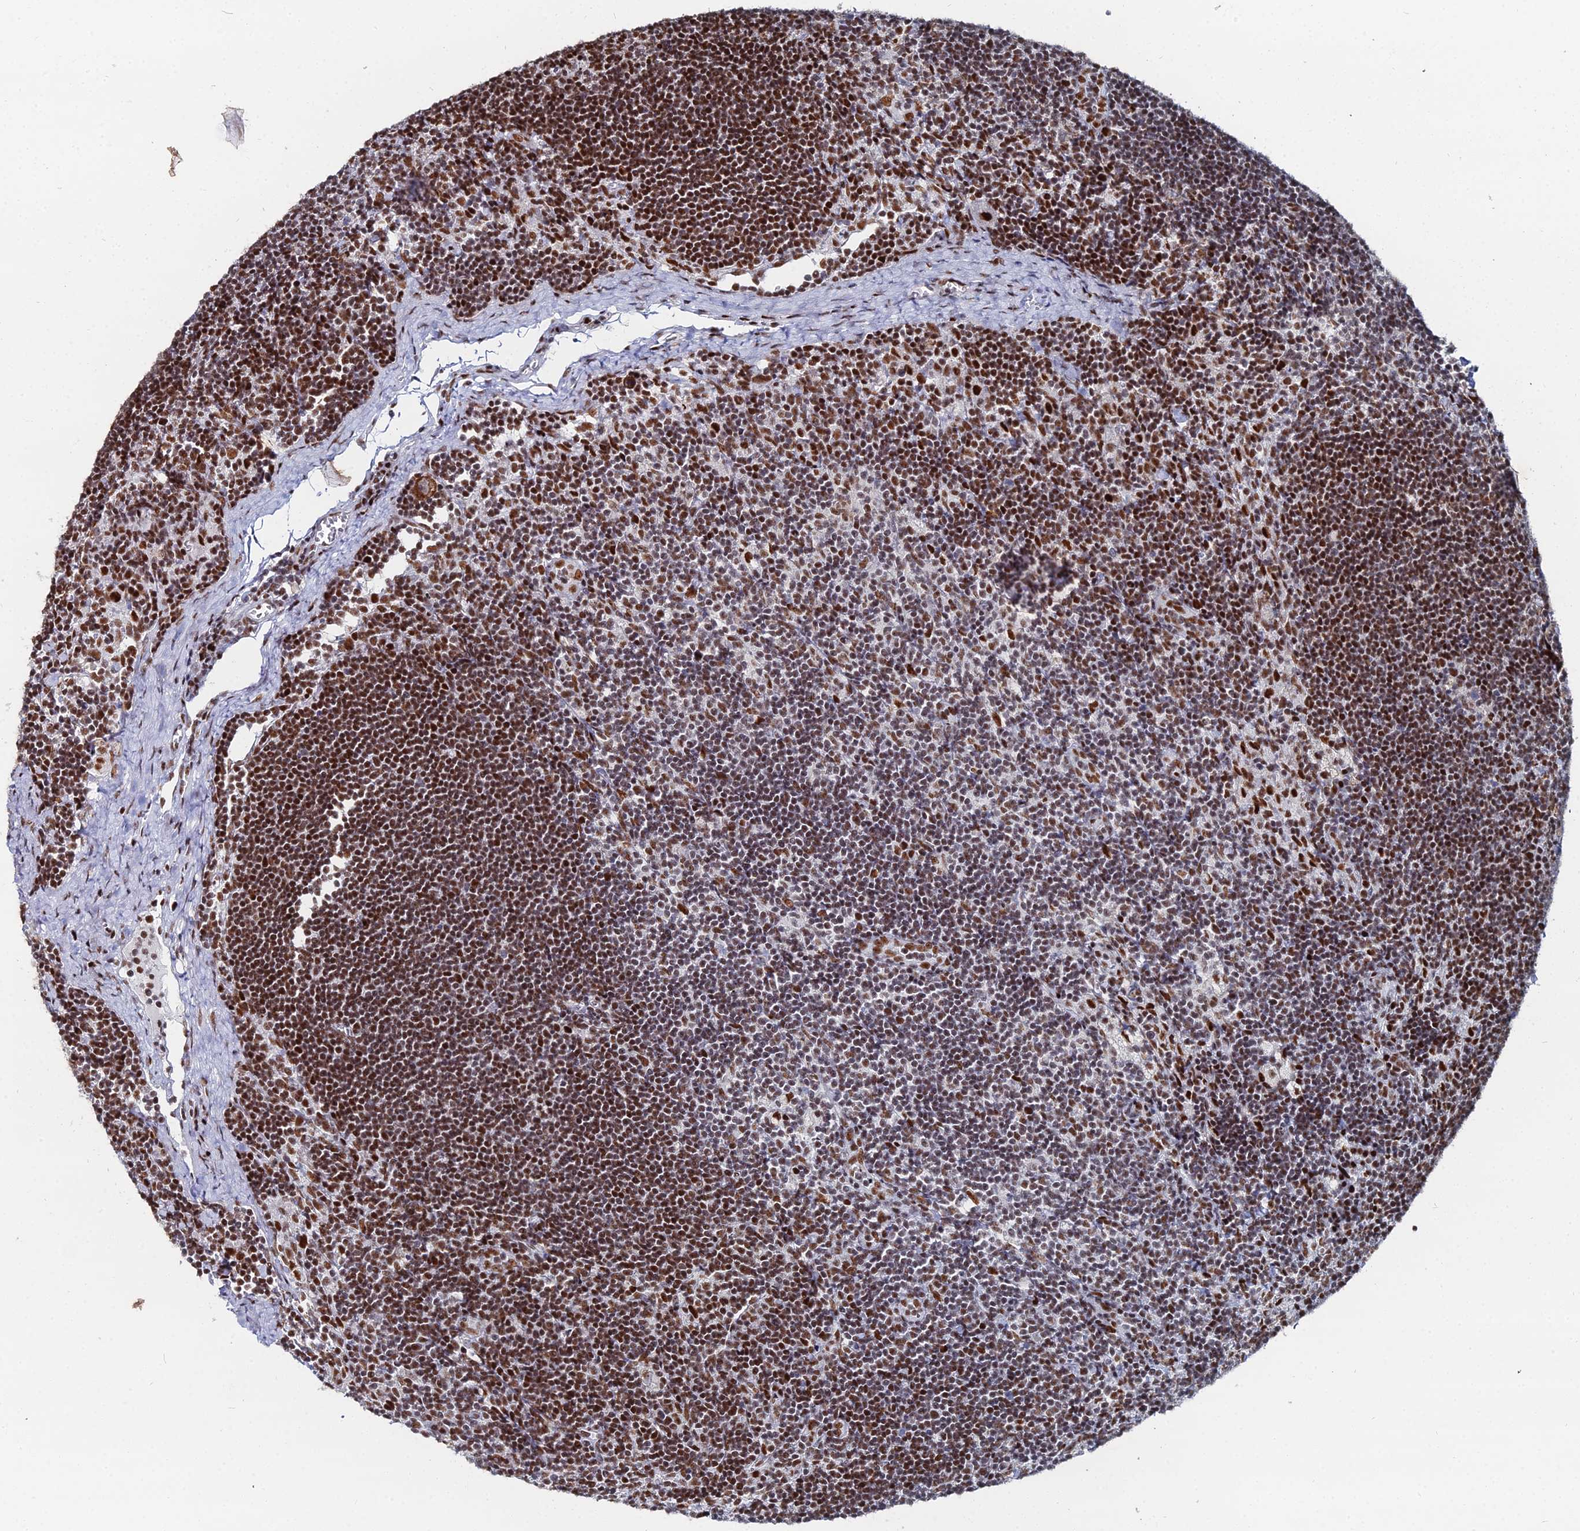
{"staining": {"intensity": "strong", "quantity": "25%-75%", "location": "nuclear"}, "tissue": "lymph node", "cell_type": "Non-germinal center cells", "image_type": "normal", "snomed": [{"axis": "morphology", "description": "Normal tissue, NOS"}, {"axis": "topography", "description": "Lymph node"}], "caption": "Protein staining of normal lymph node exhibits strong nuclear staining in approximately 25%-75% of non-germinal center cells. (DAB (3,3'-diaminobenzidine) = brown stain, brightfield microscopy at high magnification).", "gene": "GSC2", "patient": {"sex": "male", "age": 24}}